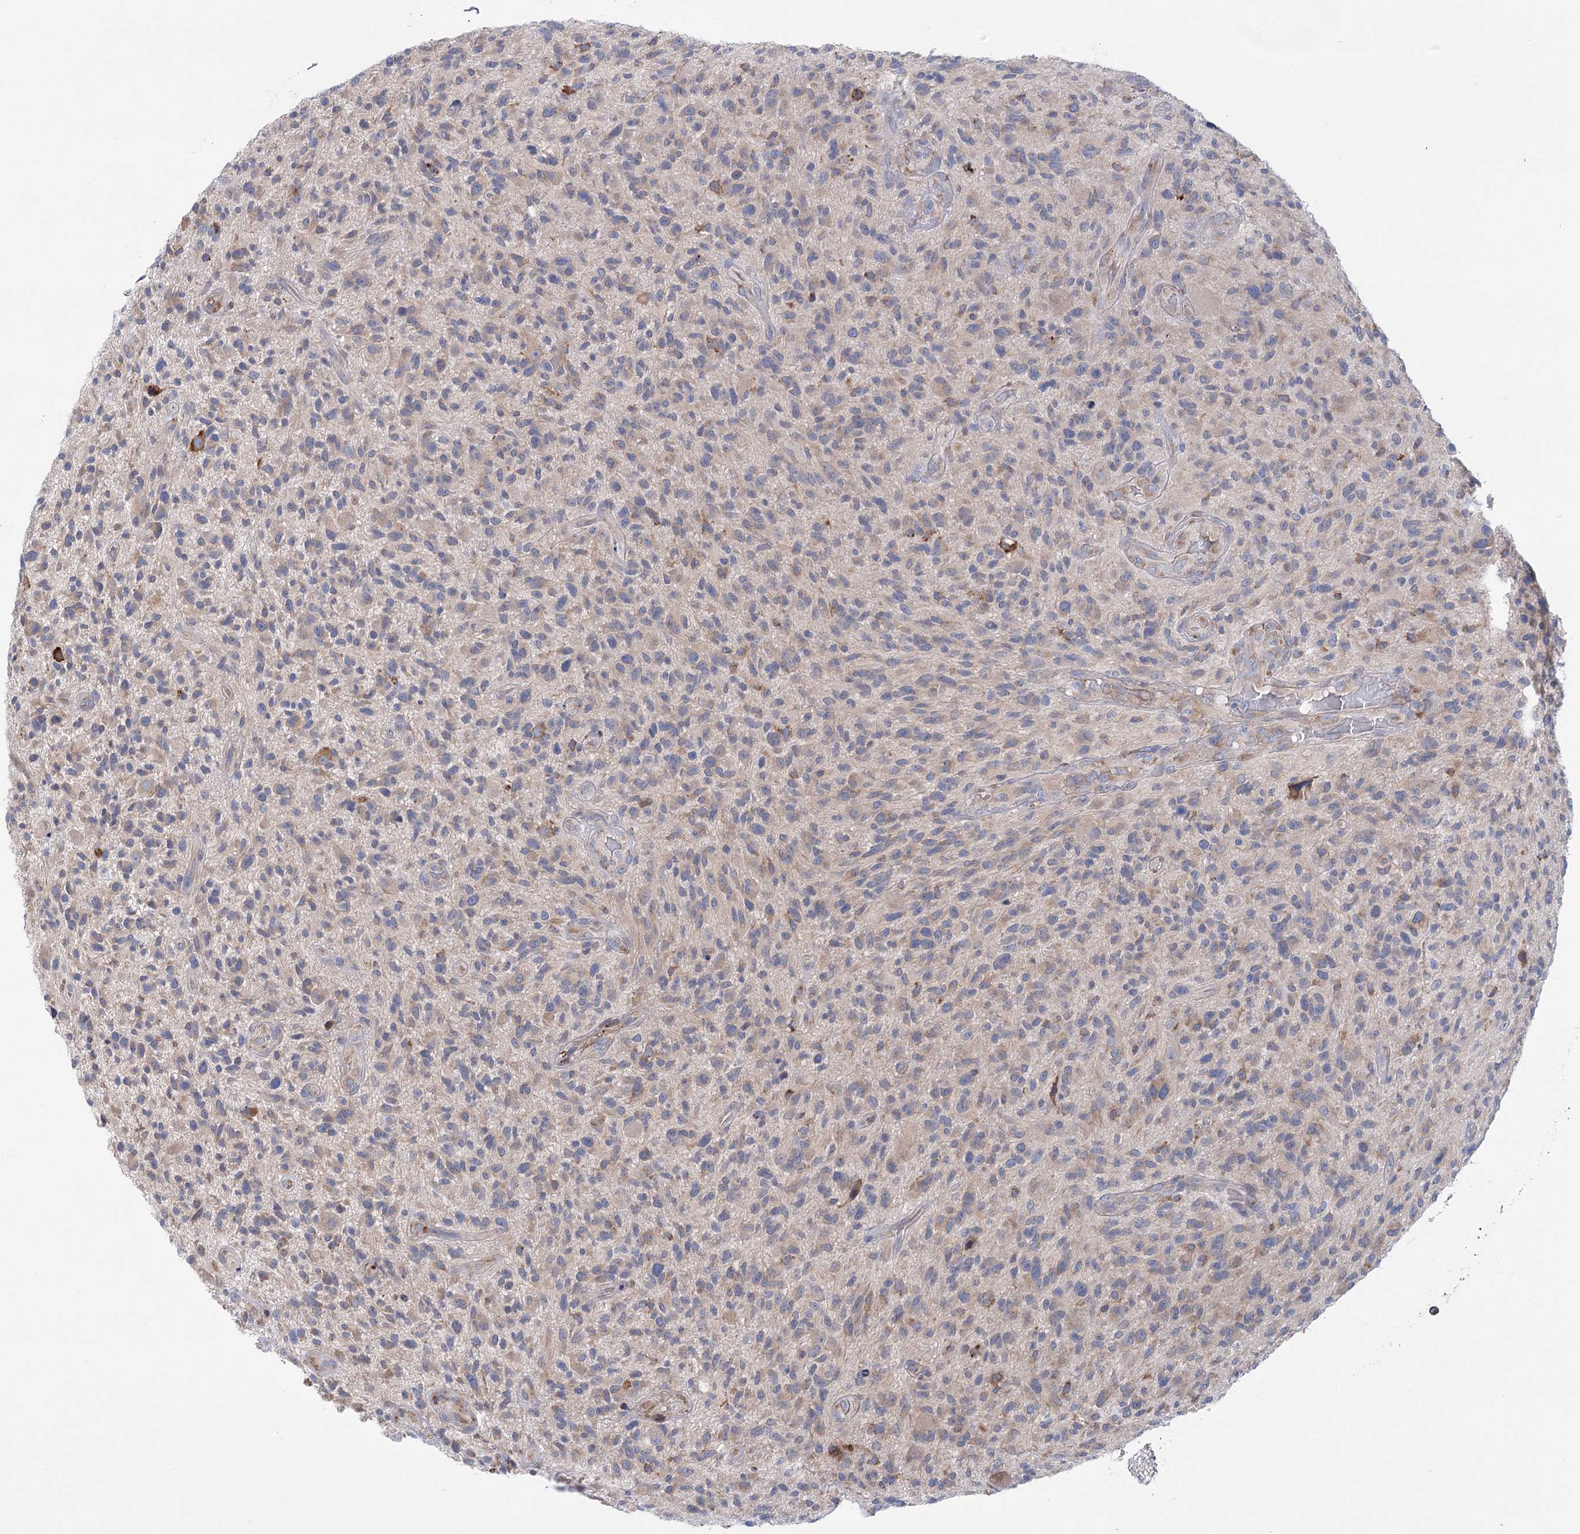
{"staining": {"intensity": "negative", "quantity": "none", "location": "none"}, "tissue": "glioma", "cell_type": "Tumor cells", "image_type": "cancer", "snomed": [{"axis": "morphology", "description": "Glioma, malignant, High grade"}, {"axis": "topography", "description": "Brain"}], "caption": "Immunohistochemistry (IHC) histopathology image of neoplastic tissue: malignant high-grade glioma stained with DAB (3,3'-diaminobenzidine) displays no significant protein expression in tumor cells.", "gene": "METTL24", "patient": {"sex": "male", "age": 47}}